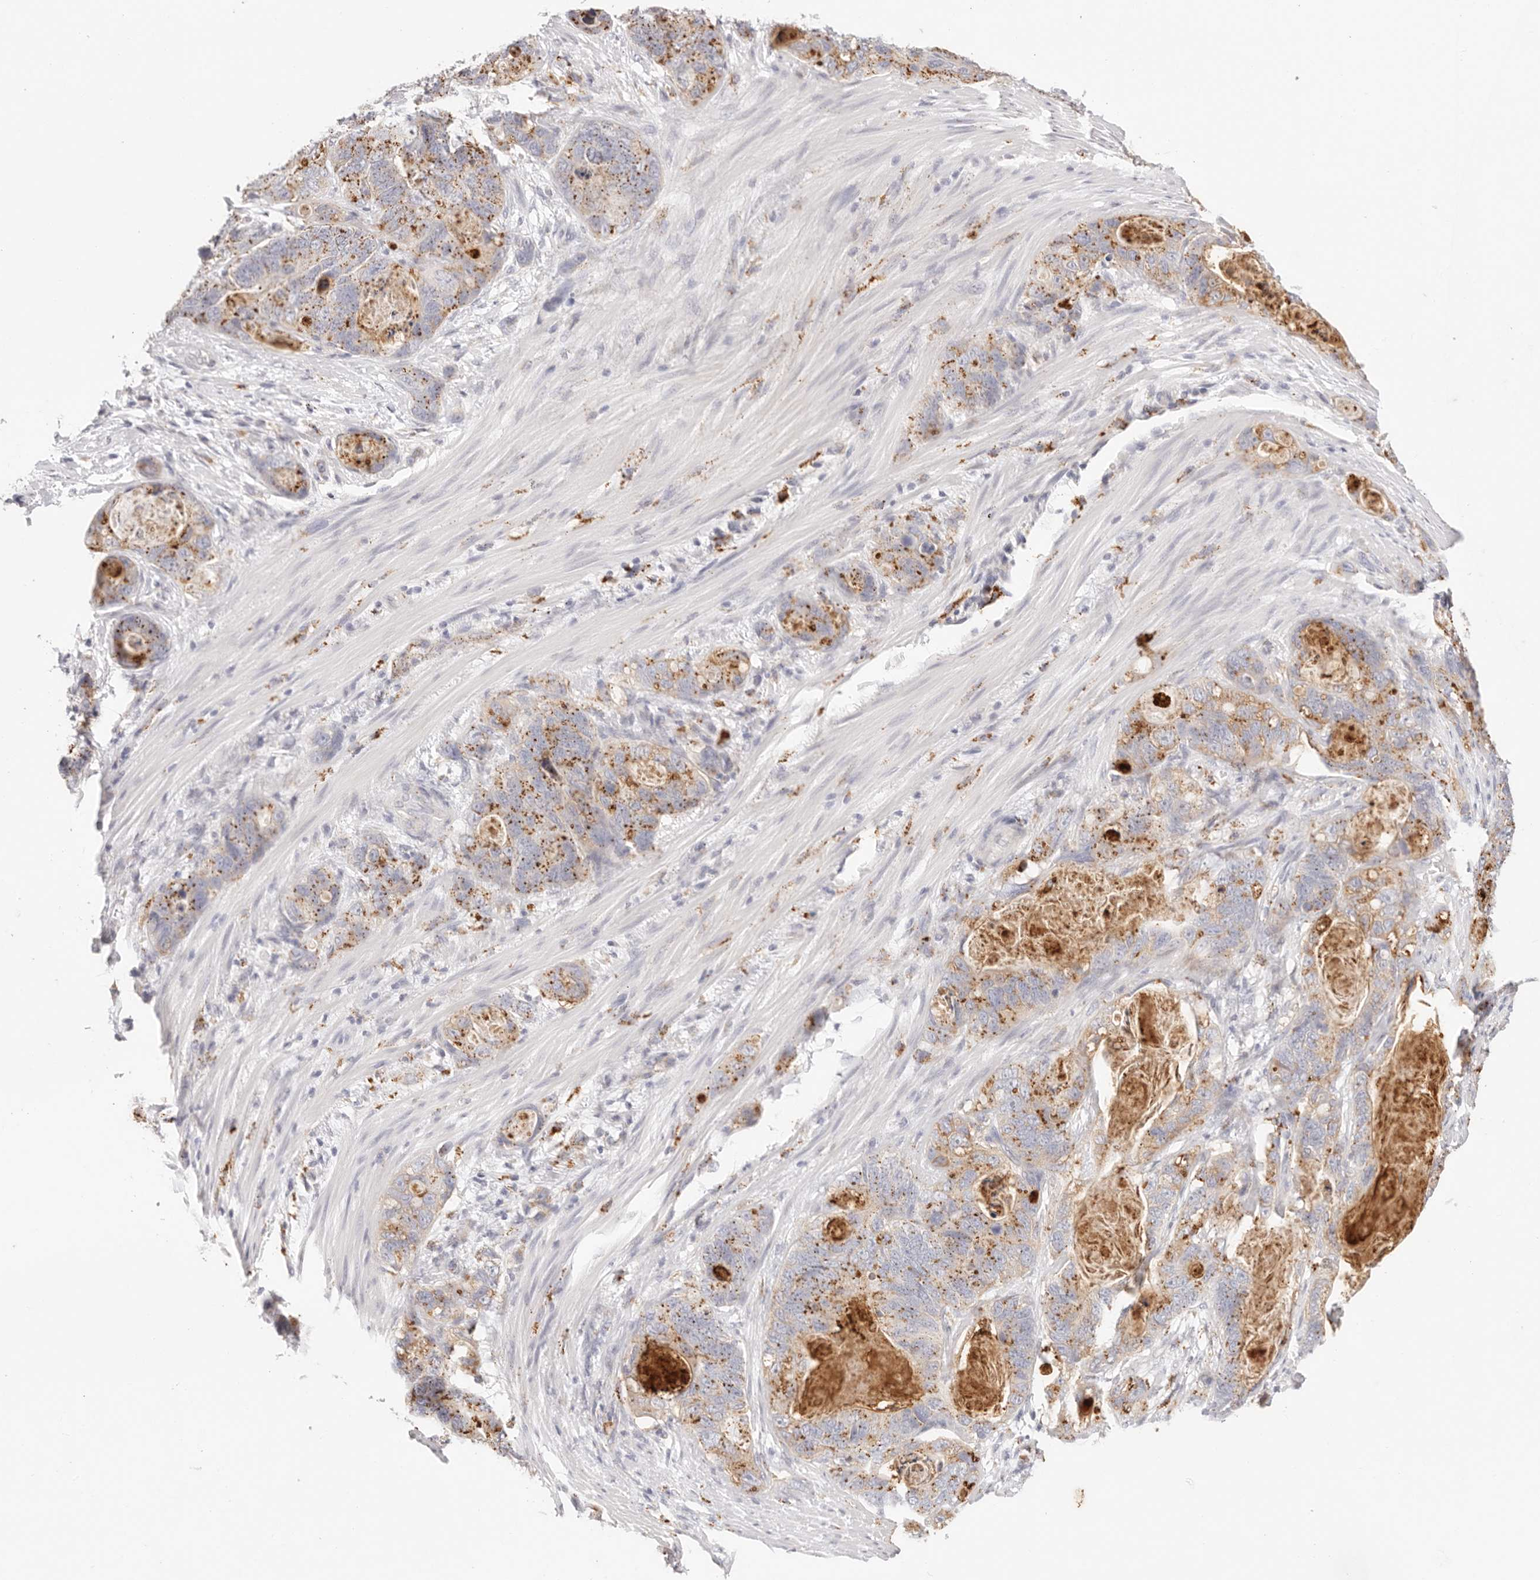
{"staining": {"intensity": "moderate", "quantity": "25%-75%", "location": "cytoplasmic/membranous"}, "tissue": "stomach cancer", "cell_type": "Tumor cells", "image_type": "cancer", "snomed": [{"axis": "morphology", "description": "Normal tissue, NOS"}, {"axis": "morphology", "description": "Adenocarcinoma, NOS"}, {"axis": "topography", "description": "Stomach"}], "caption": "Immunohistochemistry (IHC) photomicrograph of neoplastic tissue: stomach adenocarcinoma stained using immunohistochemistry displays medium levels of moderate protein expression localized specifically in the cytoplasmic/membranous of tumor cells, appearing as a cytoplasmic/membranous brown color.", "gene": "STKLD1", "patient": {"sex": "female", "age": 89}}